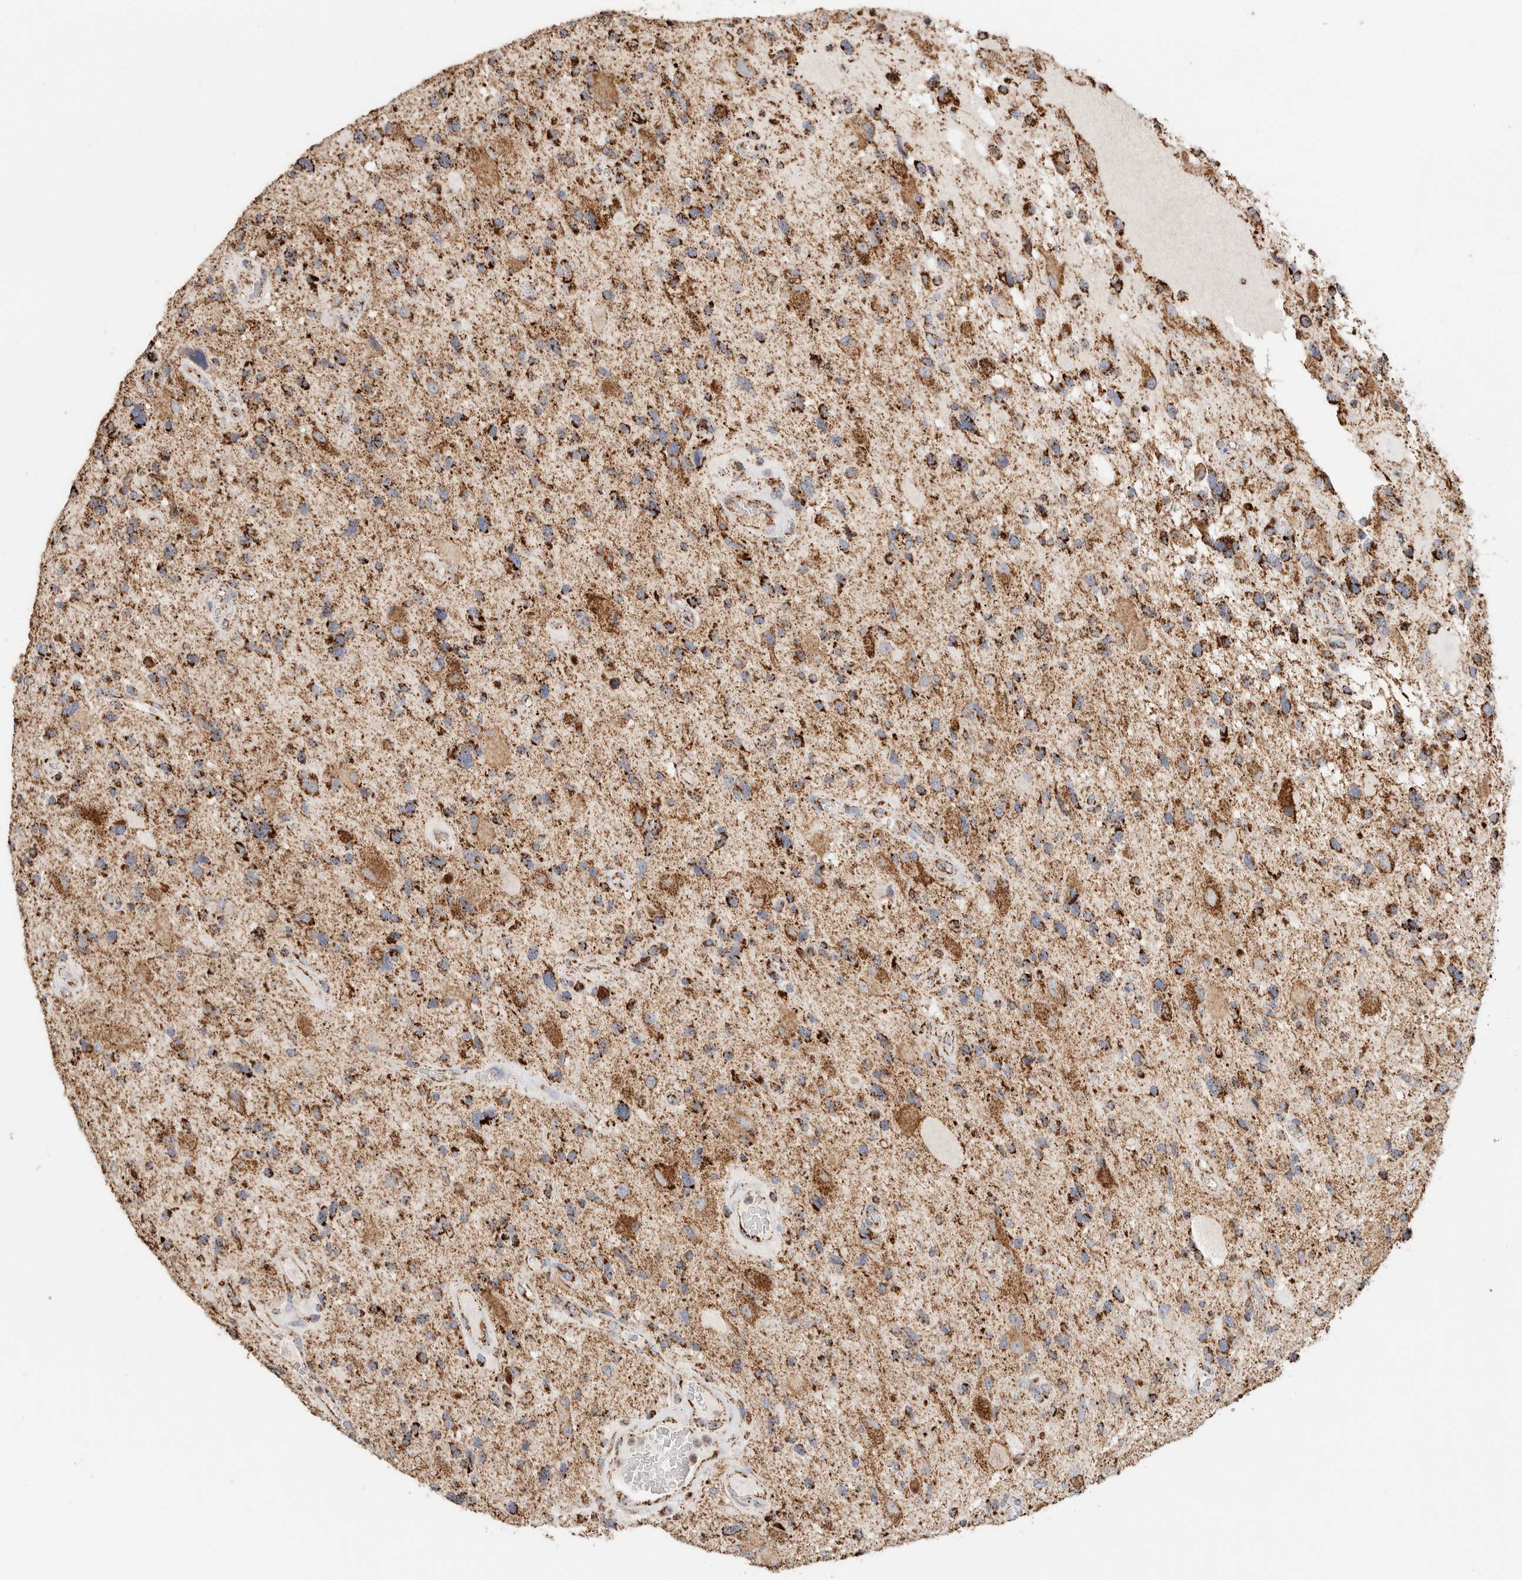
{"staining": {"intensity": "moderate", "quantity": ">75%", "location": "cytoplasmic/membranous"}, "tissue": "glioma", "cell_type": "Tumor cells", "image_type": "cancer", "snomed": [{"axis": "morphology", "description": "Glioma, malignant, High grade"}, {"axis": "topography", "description": "Brain"}], "caption": "Human glioma stained with a brown dye reveals moderate cytoplasmic/membranous positive positivity in approximately >75% of tumor cells.", "gene": "C1QBP", "patient": {"sex": "male", "age": 33}}